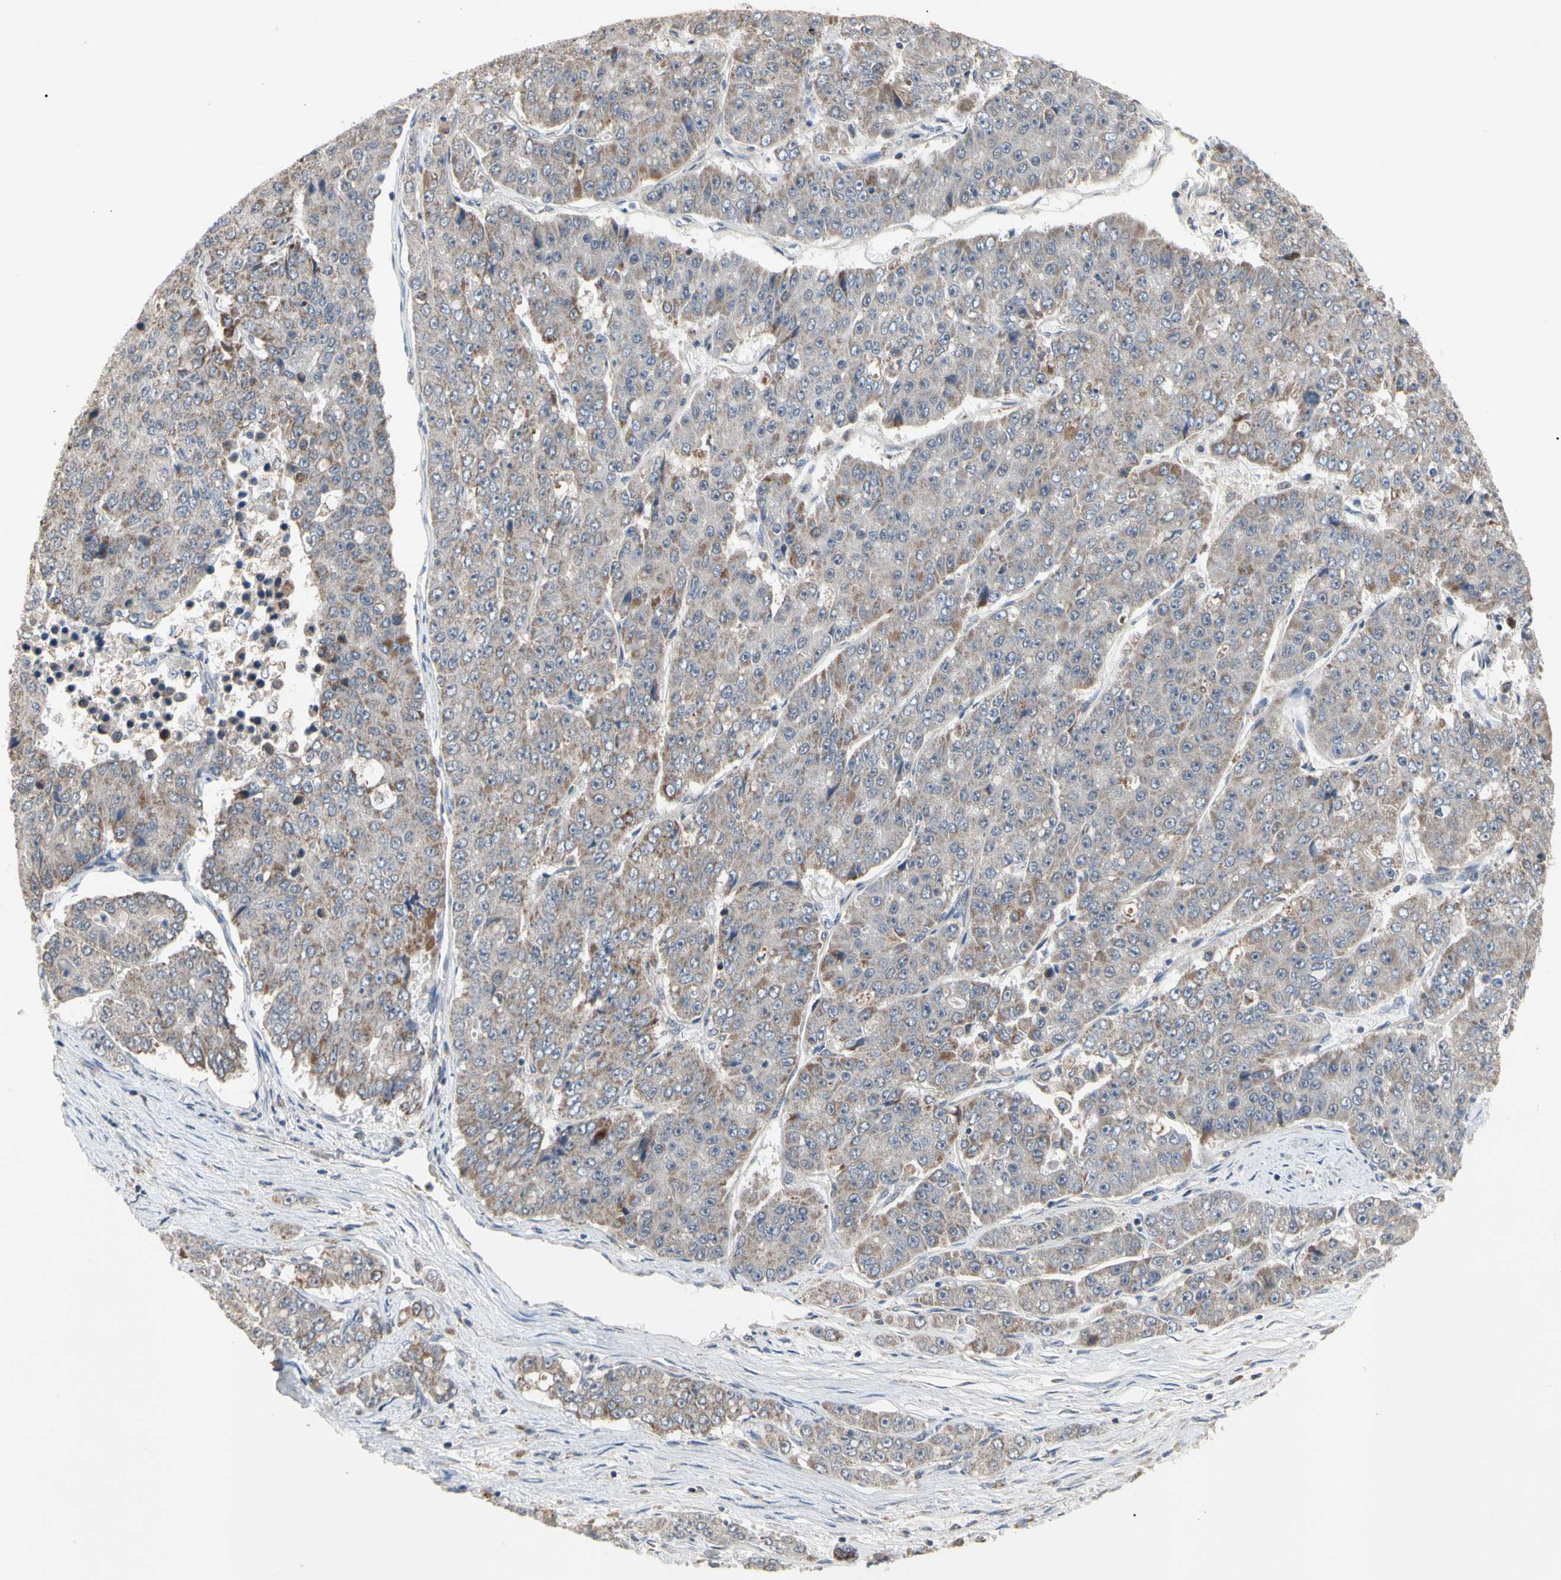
{"staining": {"intensity": "moderate", "quantity": ">75%", "location": "cytoplasmic/membranous"}, "tissue": "pancreatic cancer", "cell_type": "Tumor cells", "image_type": "cancer", "snomed": [{"axis": "morphology", "description": "Adenocarcinoma, NOS"}, {"axis": "topography", "description": "Pancreas"}], "caption": "Tumor cells exhibit medium levels of moderate cytoplasmic/membranous staining in about >75% of cells in human adenocarcinoma (pancreatic). The protein is shown in brown color, while the nuclei are stained blue.", "gene": "GPD2", "patient": {"sex": "male", "age": 50}}